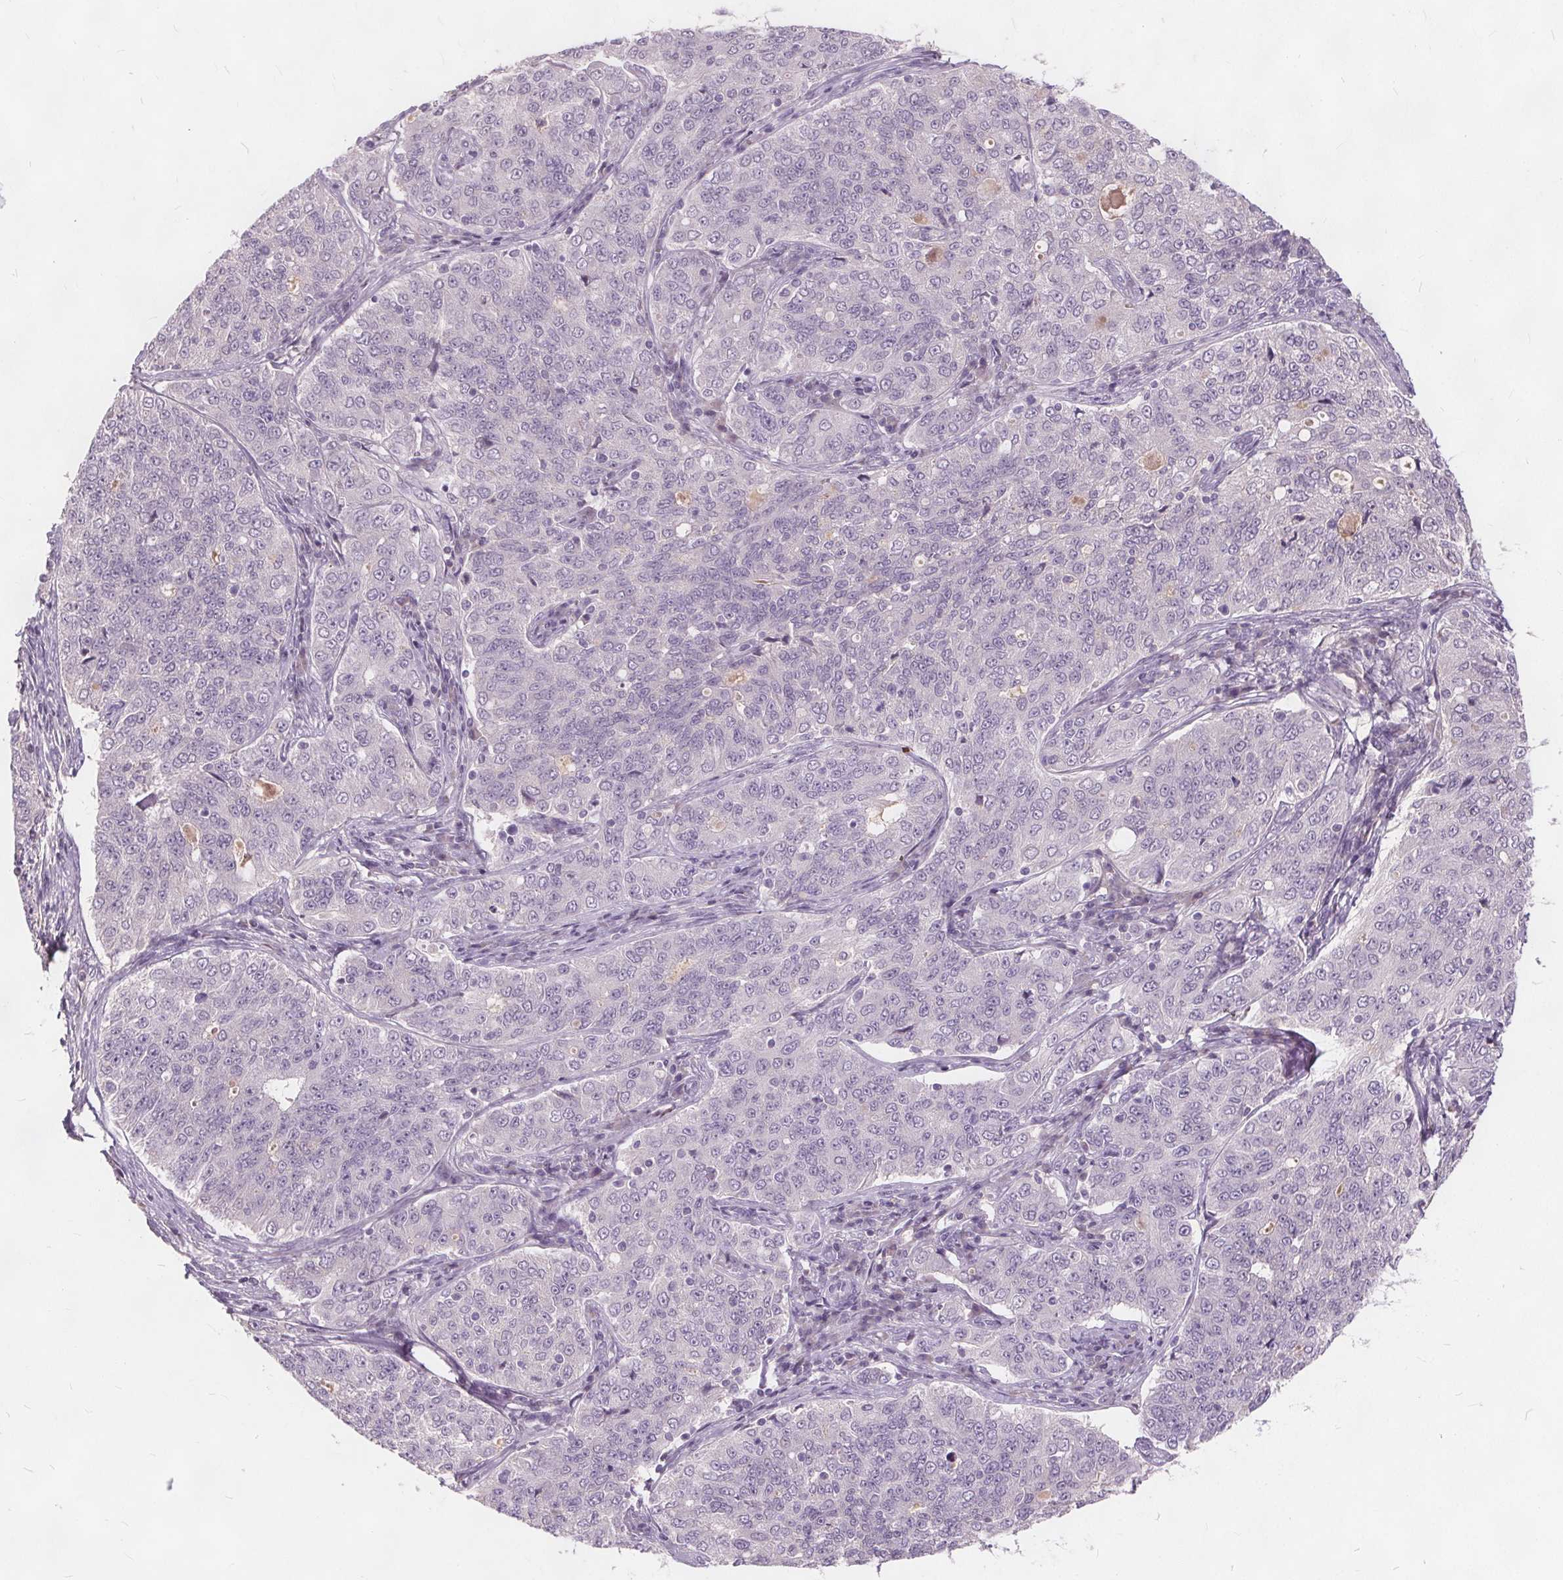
{"staining": {"intensity": "negative", "quantity": "none", "location": "none"}, "tissue": "endometrial cancer", "cell_type": "Tumor cells", "image_type": "cancer", "snomed": [{"axis": "morphology", "description": "Adenocarcinoma, NOS"}, {"axis": "topography", "description": "Endometrium"}], "caption": "There is no significant expression in tumor cells of endometrial adenocarcinoma.", "gene": "PLA2G2E", "patient": {"sex": "female", "age": 43}}